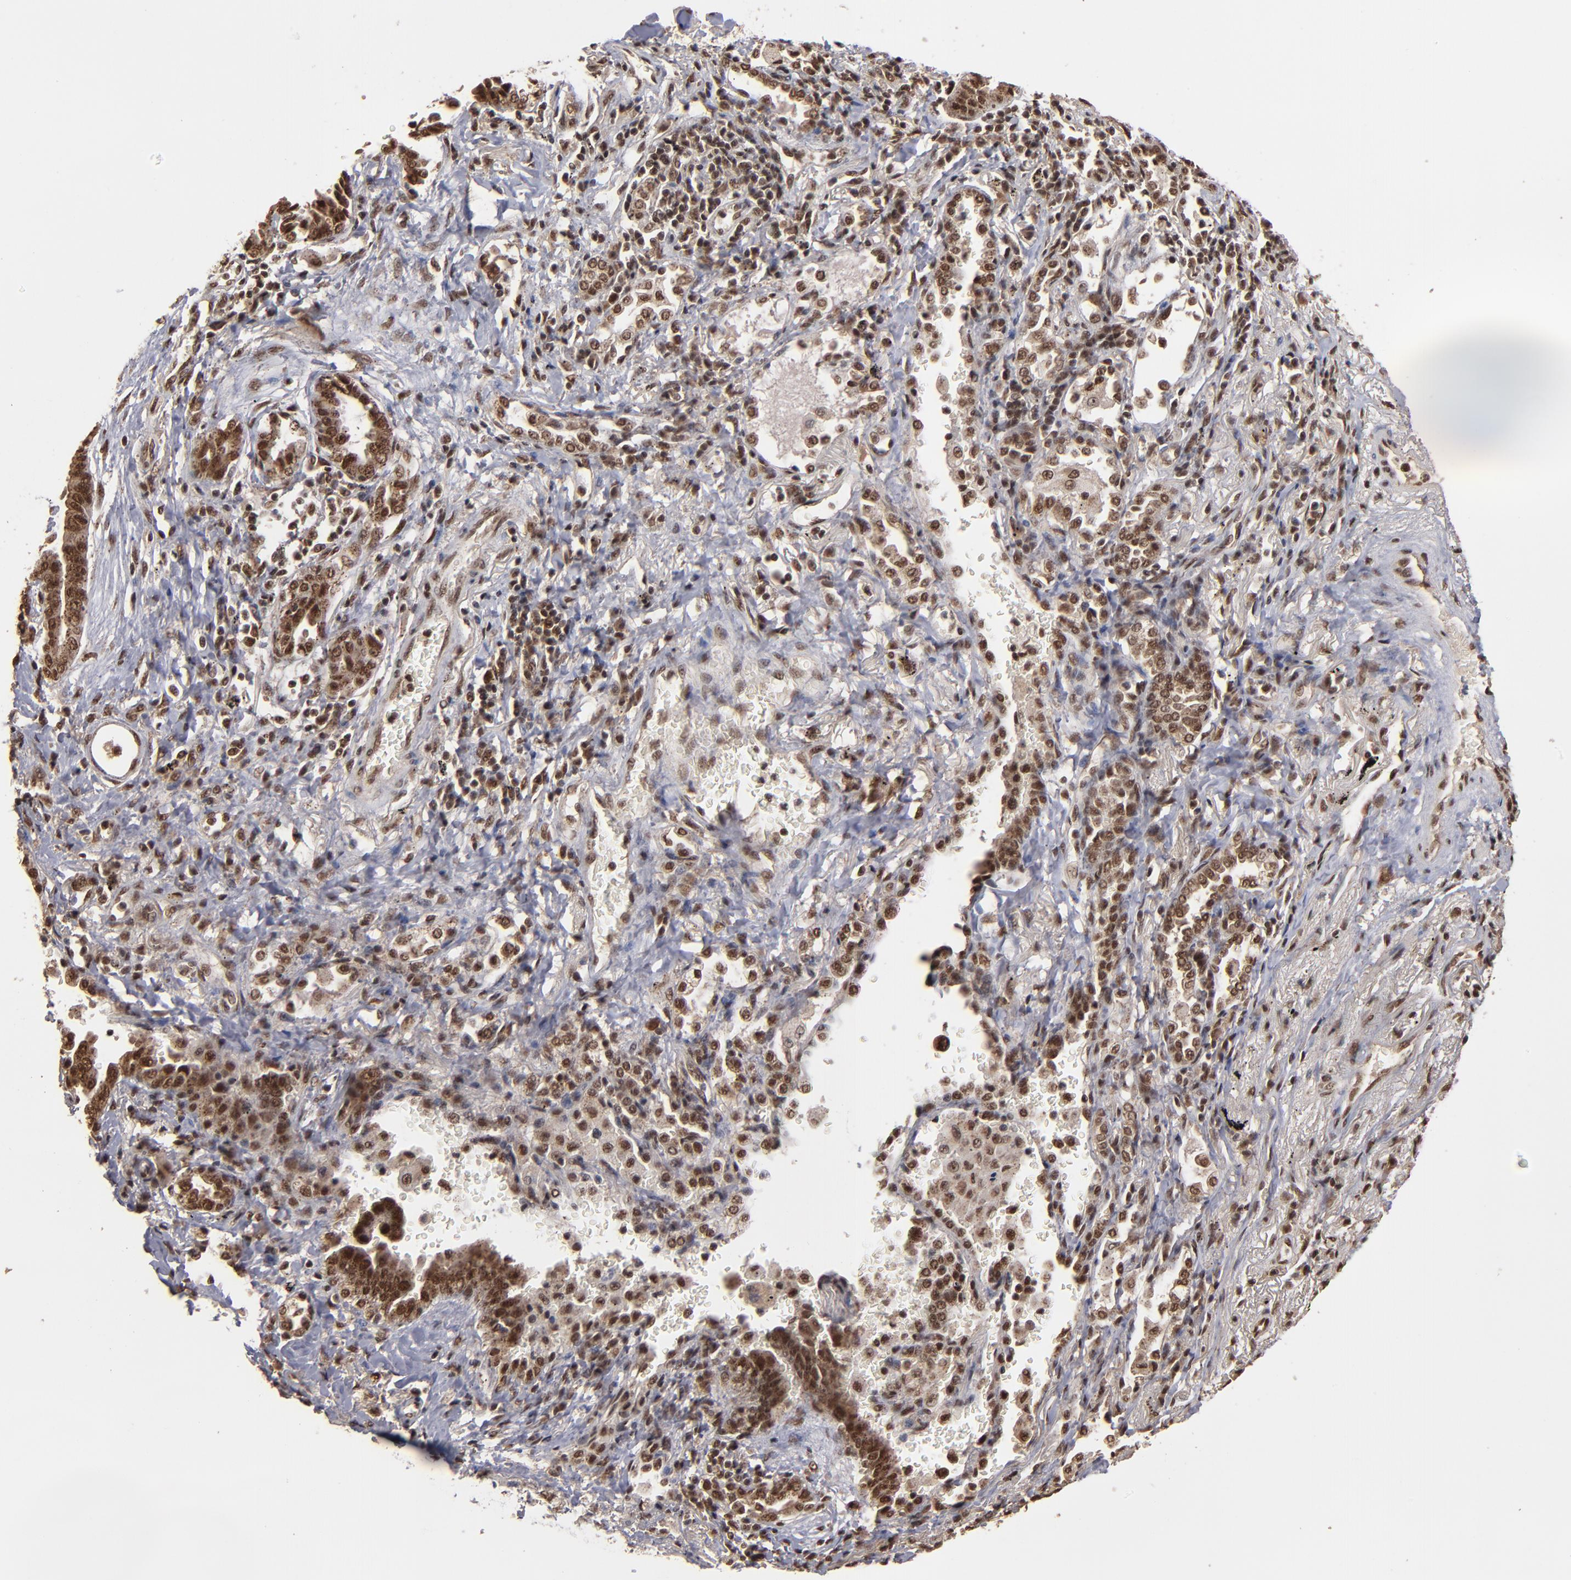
{"staining": {"intensity": "strong", "quantity": ">75%", "location": "cytoplasmic/membranous,nuclear"}, "tissue": "lung cancer", "cell_type": "Tumor cells", "image_type": "cancer", "snomed": [{"axis": "morphology", "description": "Adenocarcinoma, NOS"}, {"axis": "topography", "description": "Lung"}], "caption": "Protein expression by immunohistochemistry displays strong cytoplasmic/membranous and nuclear expression in about >75% of tumor cells in lung cancer.", "gene": "SNW1", "patient": {"sex": "female", "age": 64}}